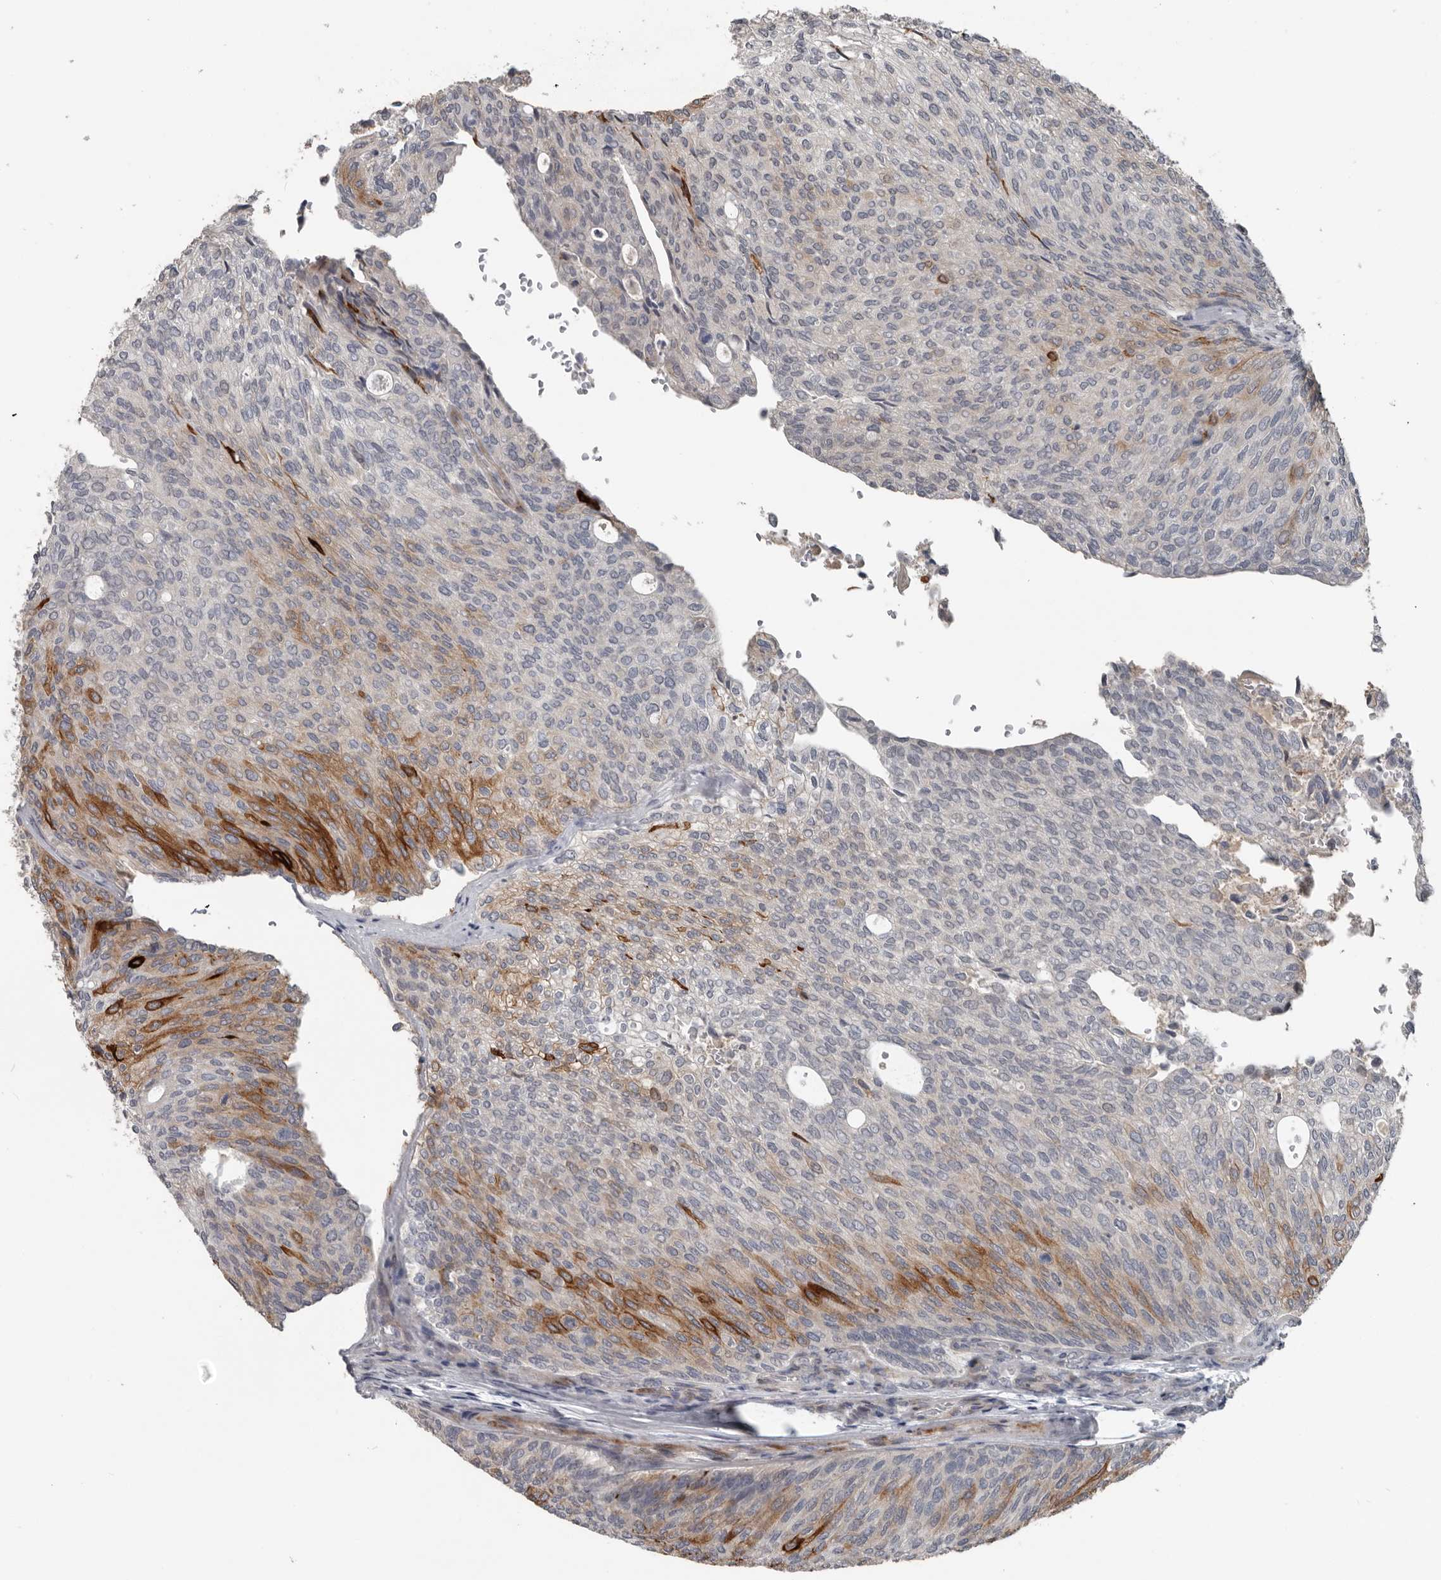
{"staining": {"intensity": "strong", "quantity": "<25%", "location": "cytoplasmic/membranous"}, "tissue": "urothelial cancer", "cell_type": "Tumor cells", "image_type": "cancer", "snomed": [{"axis": "morphology", "description": "Urothelial carcinoma, Low grade"}, {"axis": "topography", "description": "Urinary bladder"}], "caption": "Strong cytoplasmic/membranous expression for a protein is seen in approximately <25% of tumor cells of urothelial cancer using immunohistochemistry.", "gene": "C1orf216", "patient": {"sex": "female", "age": 79}}